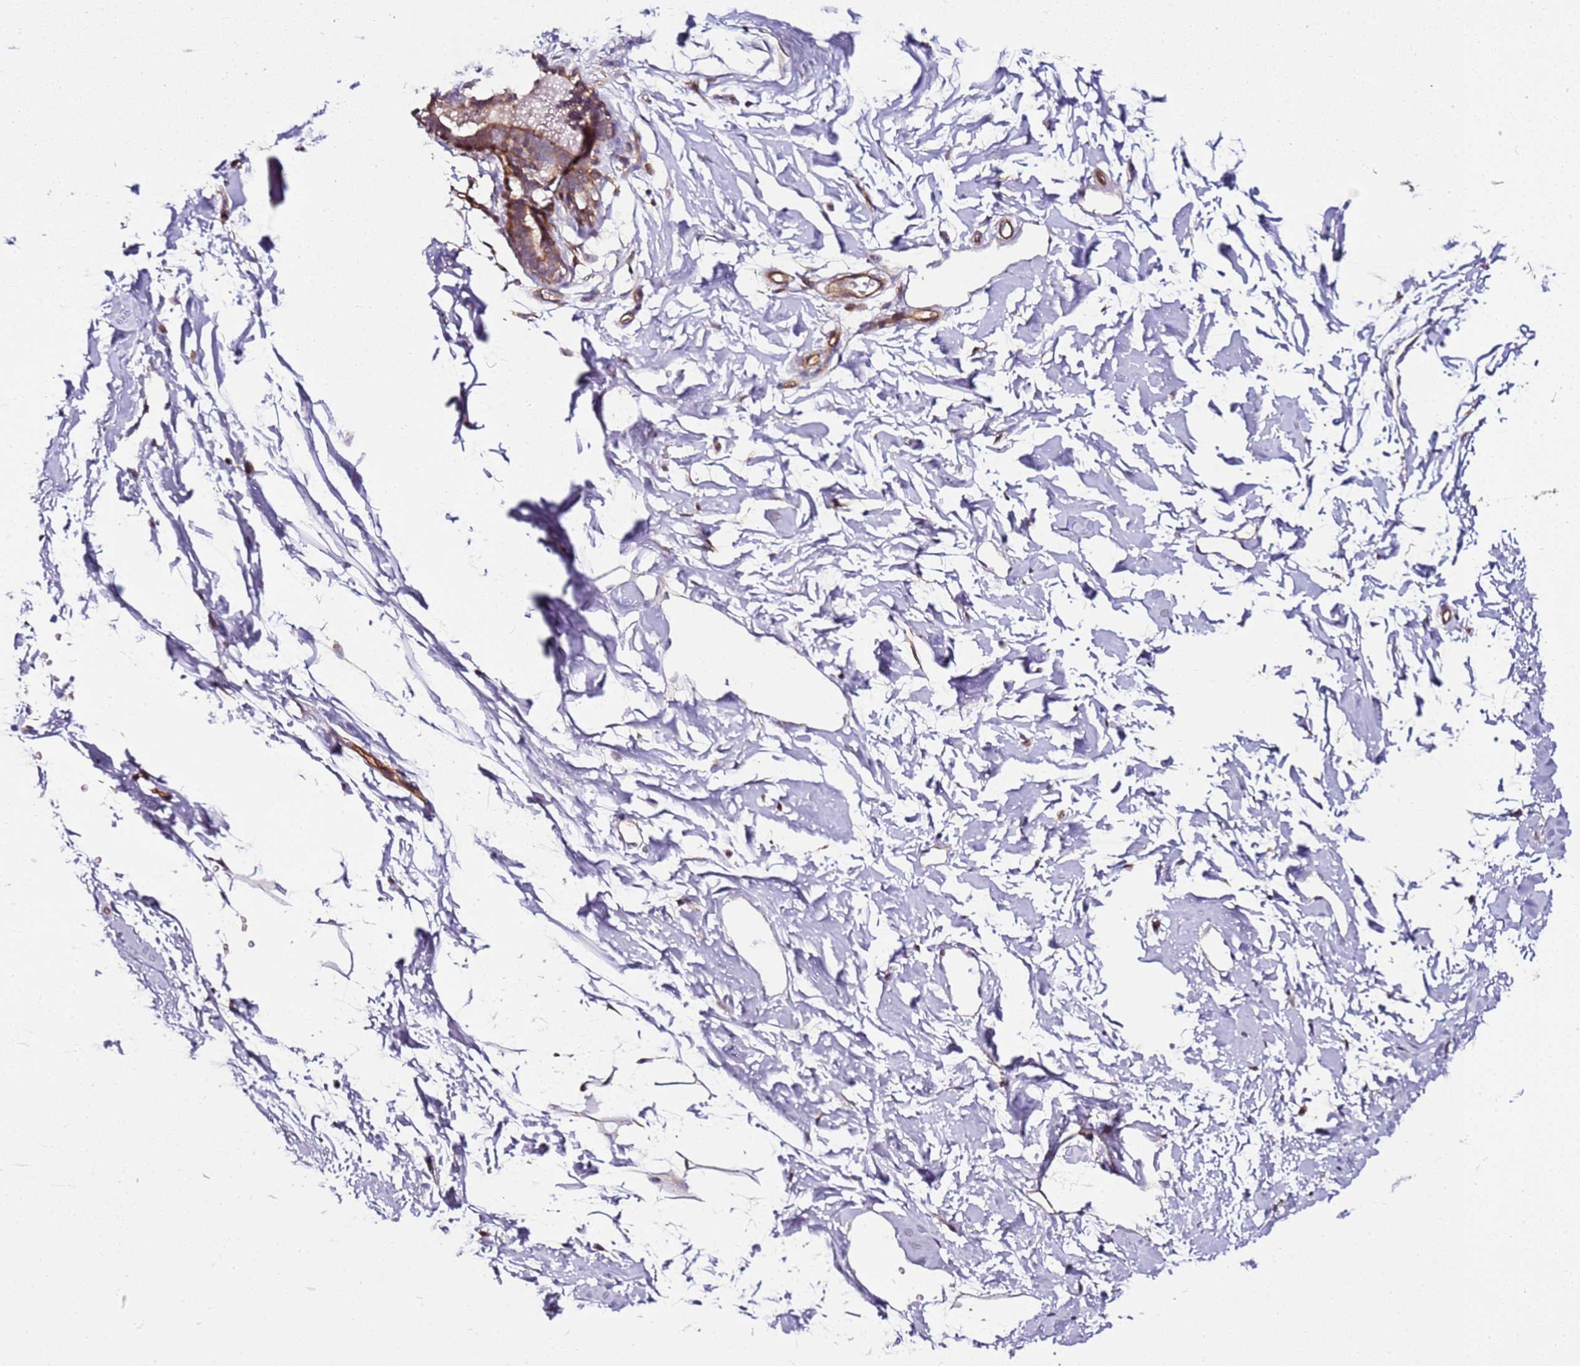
{"staining": {"intensity": "moderate", "quantity": ">75%", "location": "cytoplasmic/membranous"}, "tissue": "adipose tissue", "cell_type": "Adipocytes", "image_type": "normal", "snomed": [{"axis": "morphology", "description": "Normal tissue, NOS"}, {"axis": "topography", "description": "Breast"}], "caption": "The photomicrograph exhibits staining of benign adipose tissue, revealing moderate cytoplasmic/membranous protein staining (brown color) within adipocytes.", "gene": "CCNYL1", "patient": {"sex": "female", "age": 23}}